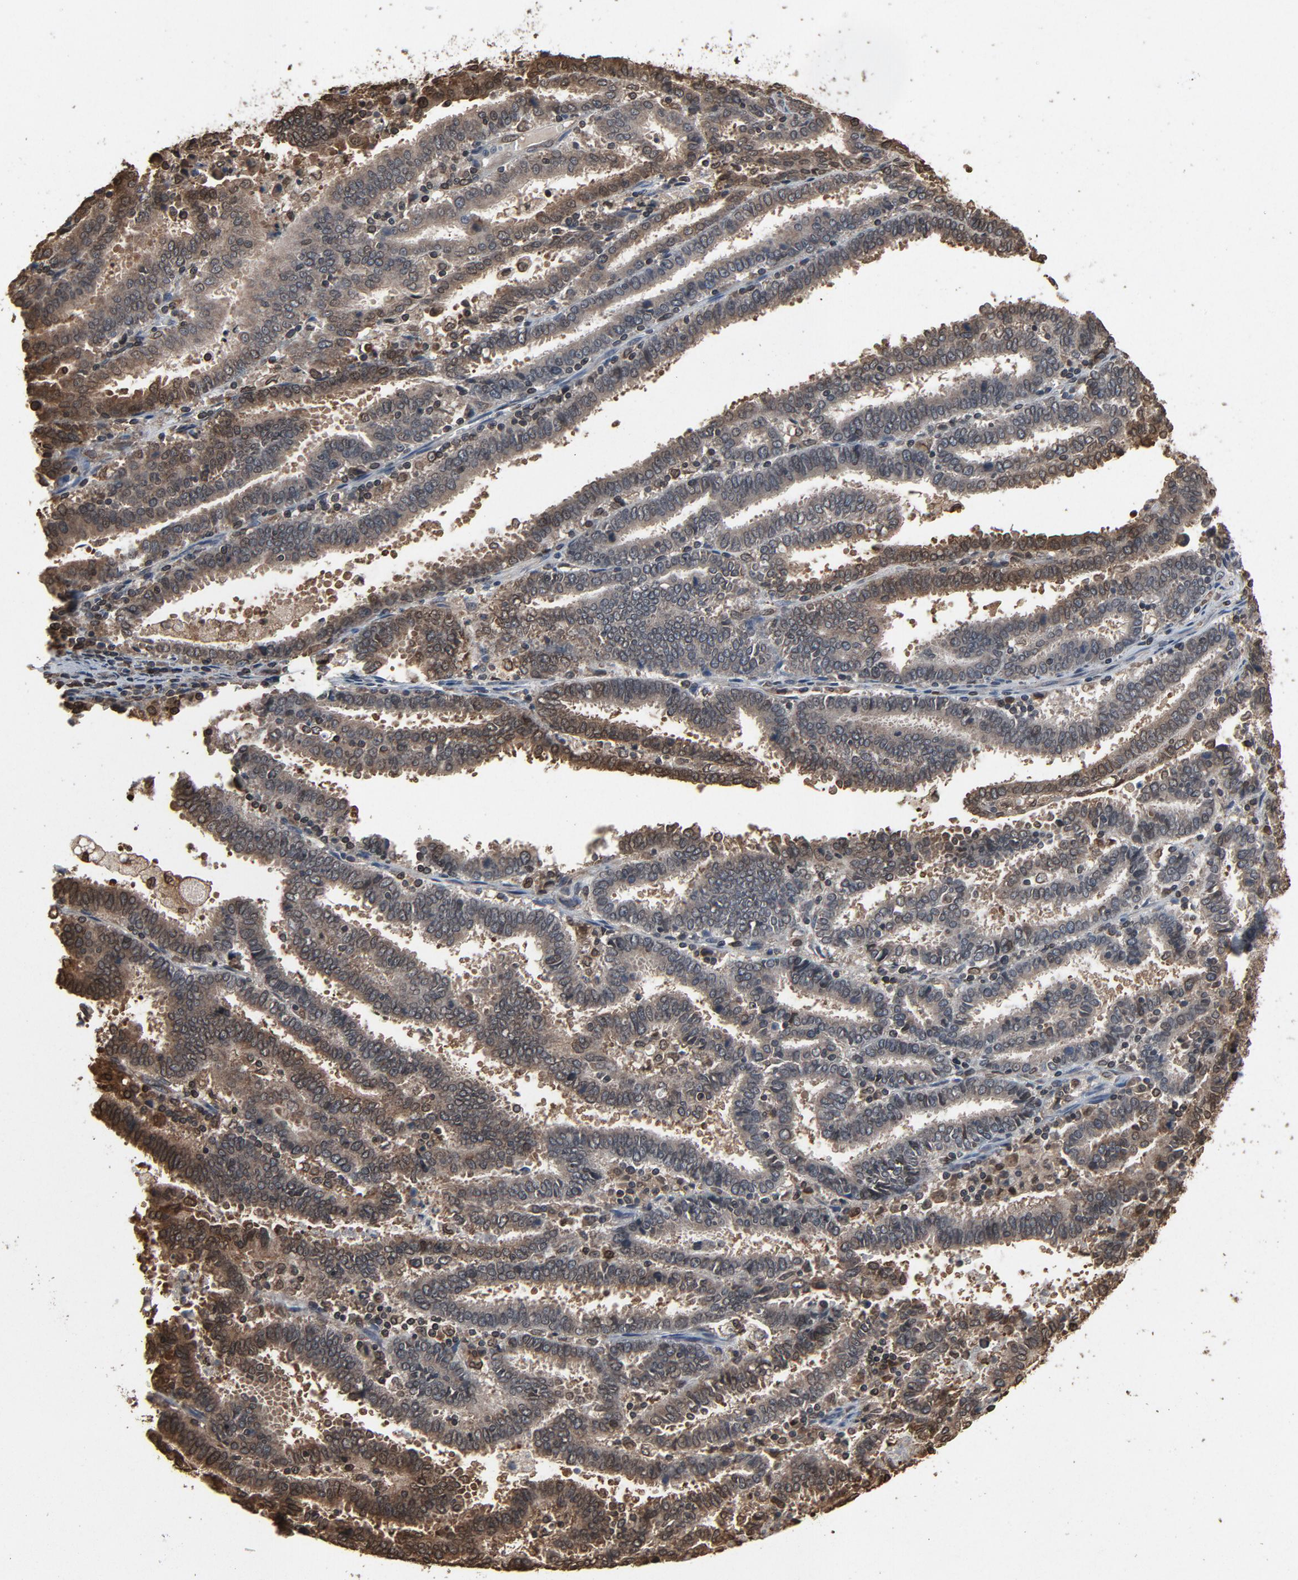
{"staining": {"intensity": "weak", "quantity": "25%-75%", "location": "cytoplasmic/membranous,nuclear"}, "tissue": "endometrial cancer", "cell_type": "Tumor cells", "image_type": "cancer", "snomed": [{"axis": "morphology", "description": "Adenocarcinoma, NOS"}, {"axis": "topography", "description": "Uterus"}], "caption": "A histopathology image of human adenocarcinoma (endometrial) stained for a protein exhibits weak cytoplasmic/membranous and nuclear brown staining in tumor cells. (IHC, brightfield microscopy, high magnification).", "gene": "UBE2D1", "patient": {"sex": "female", "age": 83}}